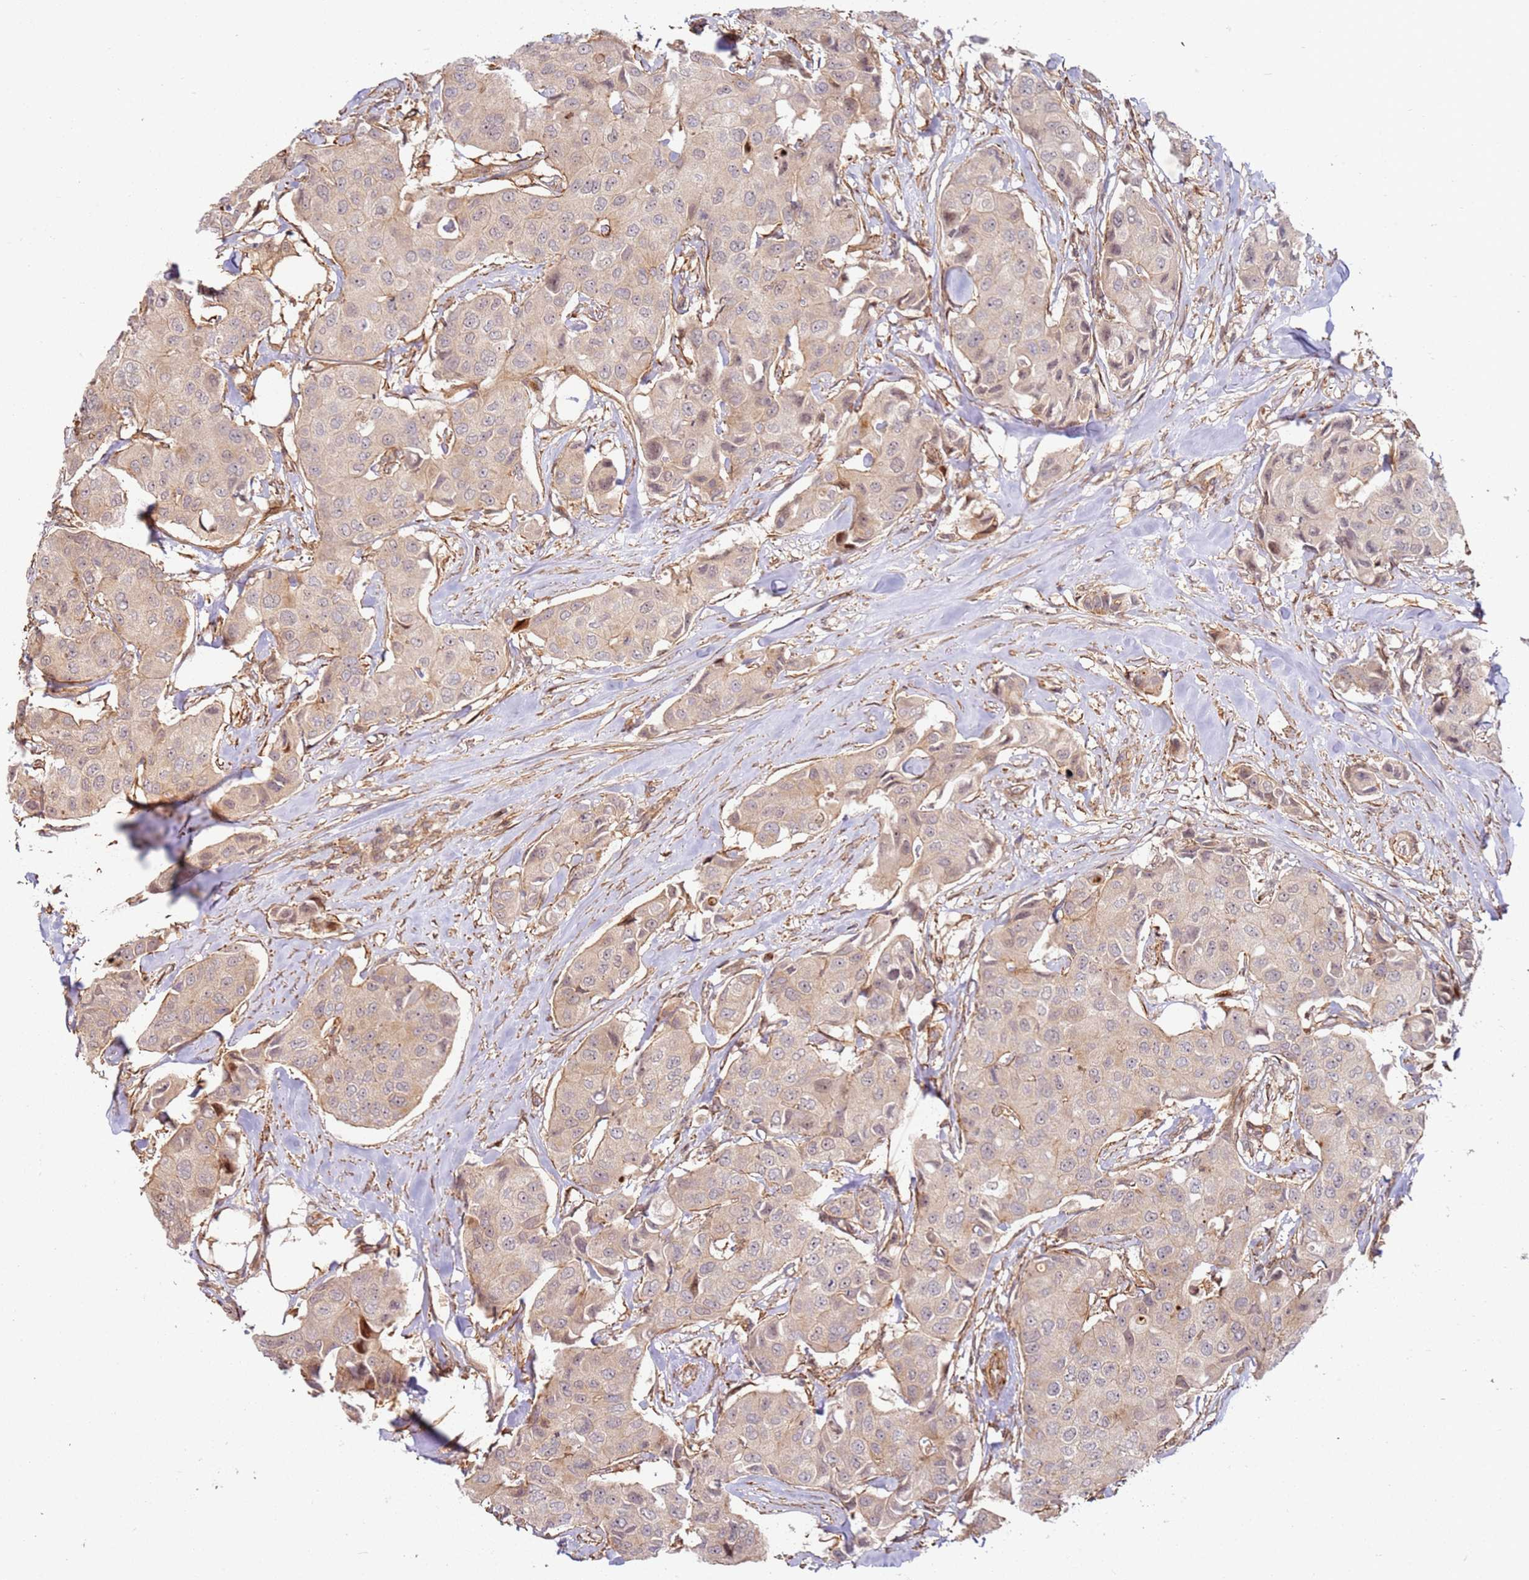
{"staining": {"intensity": "weak", "quantity": "<25%", "location": "cytoplasmic/membranous"}, "tissue": "breast cancer", "cell_type": "Tumor cells", "image_type": "cancer", "snomed": [{"axis": "morphology", "description": "Duct carcinoma"}, {"axis": "topography", "description": "Breast"}], "caption": "Immunohistochemical staining of breast invasive ductal carcinoma displays no significant staining in tumor cells.", "gene": "TMEM233", "patient": {"sex": "female", "age": 80}}